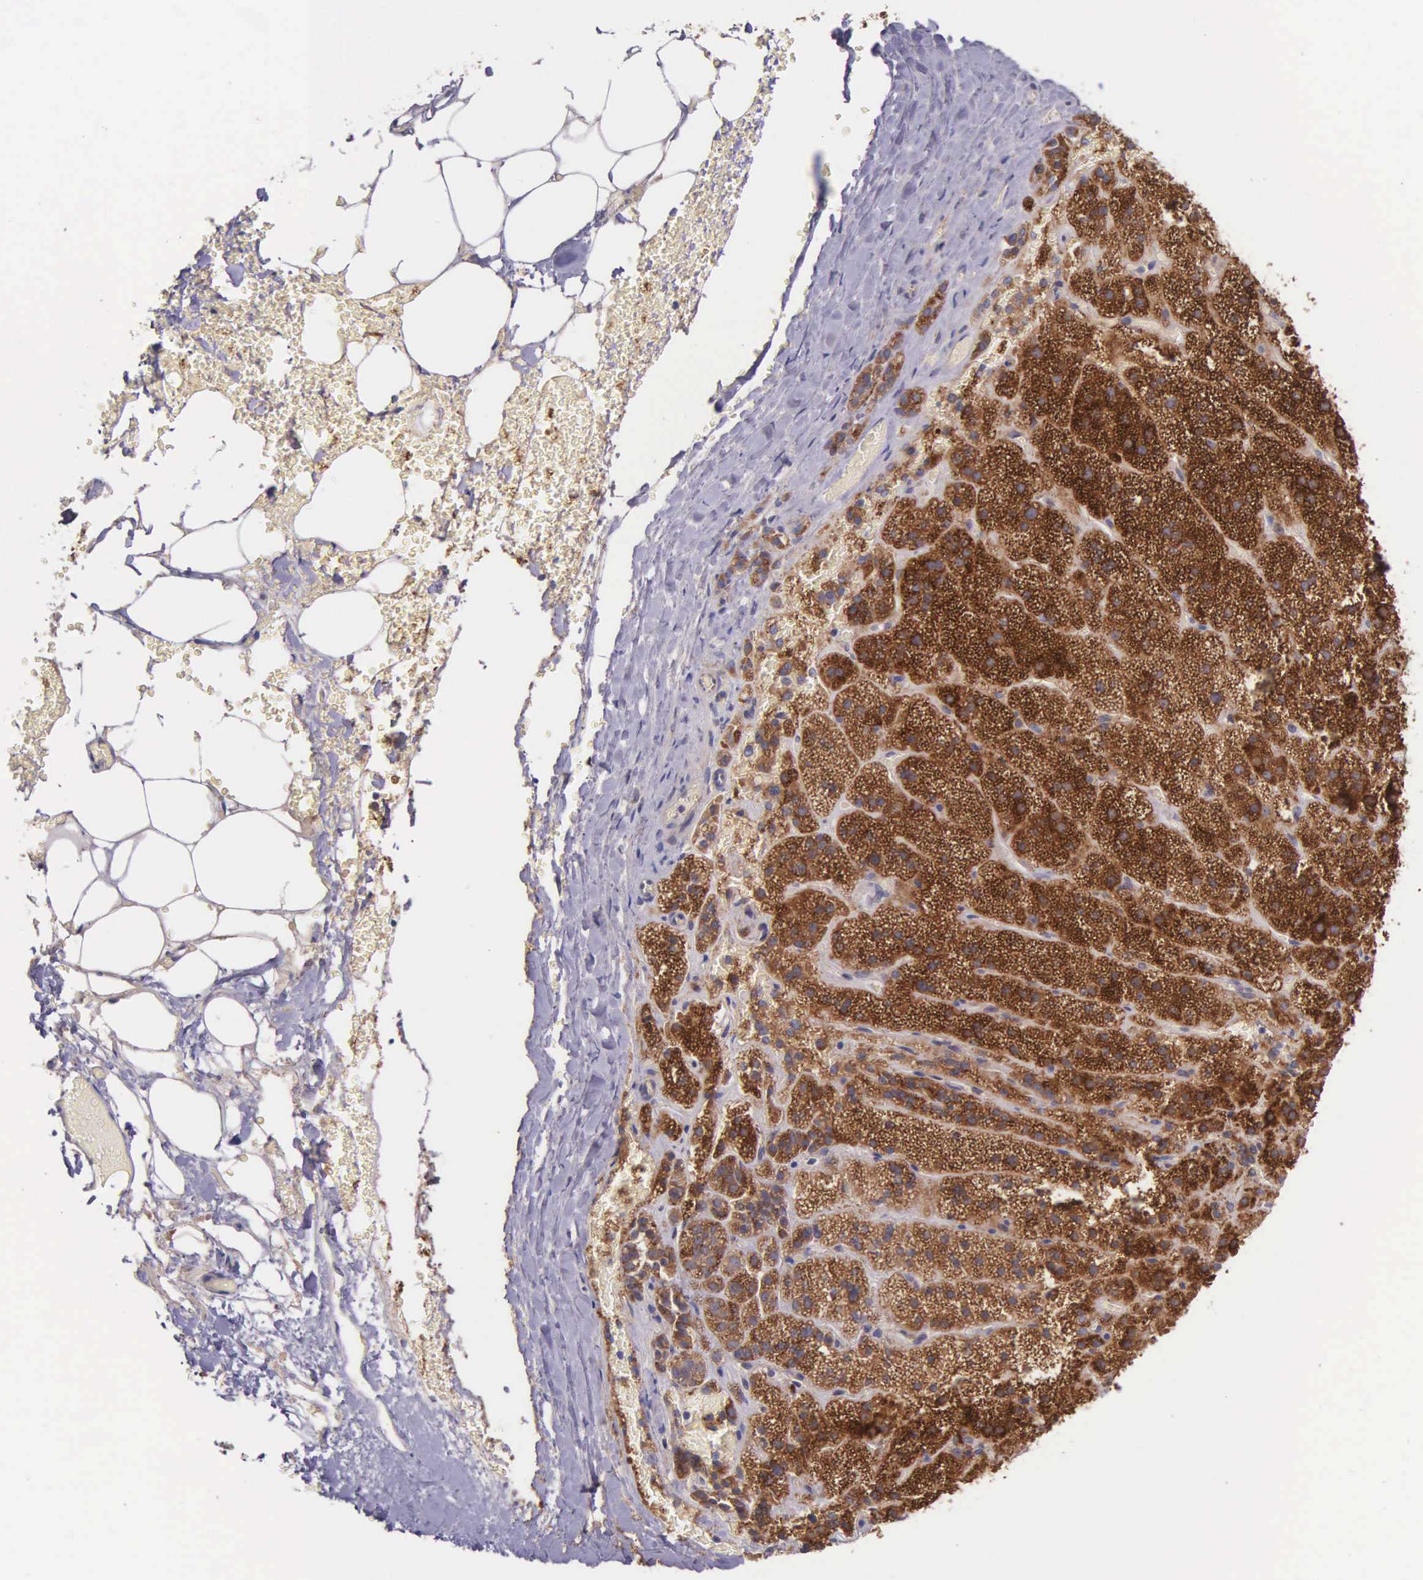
{"staining": {"intensity": "strong", "quantity": ">75%", "location": "cytoplasmic/membranous,nuclear"}, "tissue": "adrenal gland", "cell_type": "Glandular cells", "image_type": "normal", "snomed": [{"axis": "morphology", "description": "Normal tissue, NOS"}, {"axis": "topography", "description": "Adrenal gland"}], "caption": "Immunohistochemical staining of normal adrenal gland demonstrates >75% levels of strong cytoplasmic/membranous,nuclear protein expression in approximately >75% of glandular cells.", "gene": "NSDHL", "patient": {"sex": "male", "age": 57}}